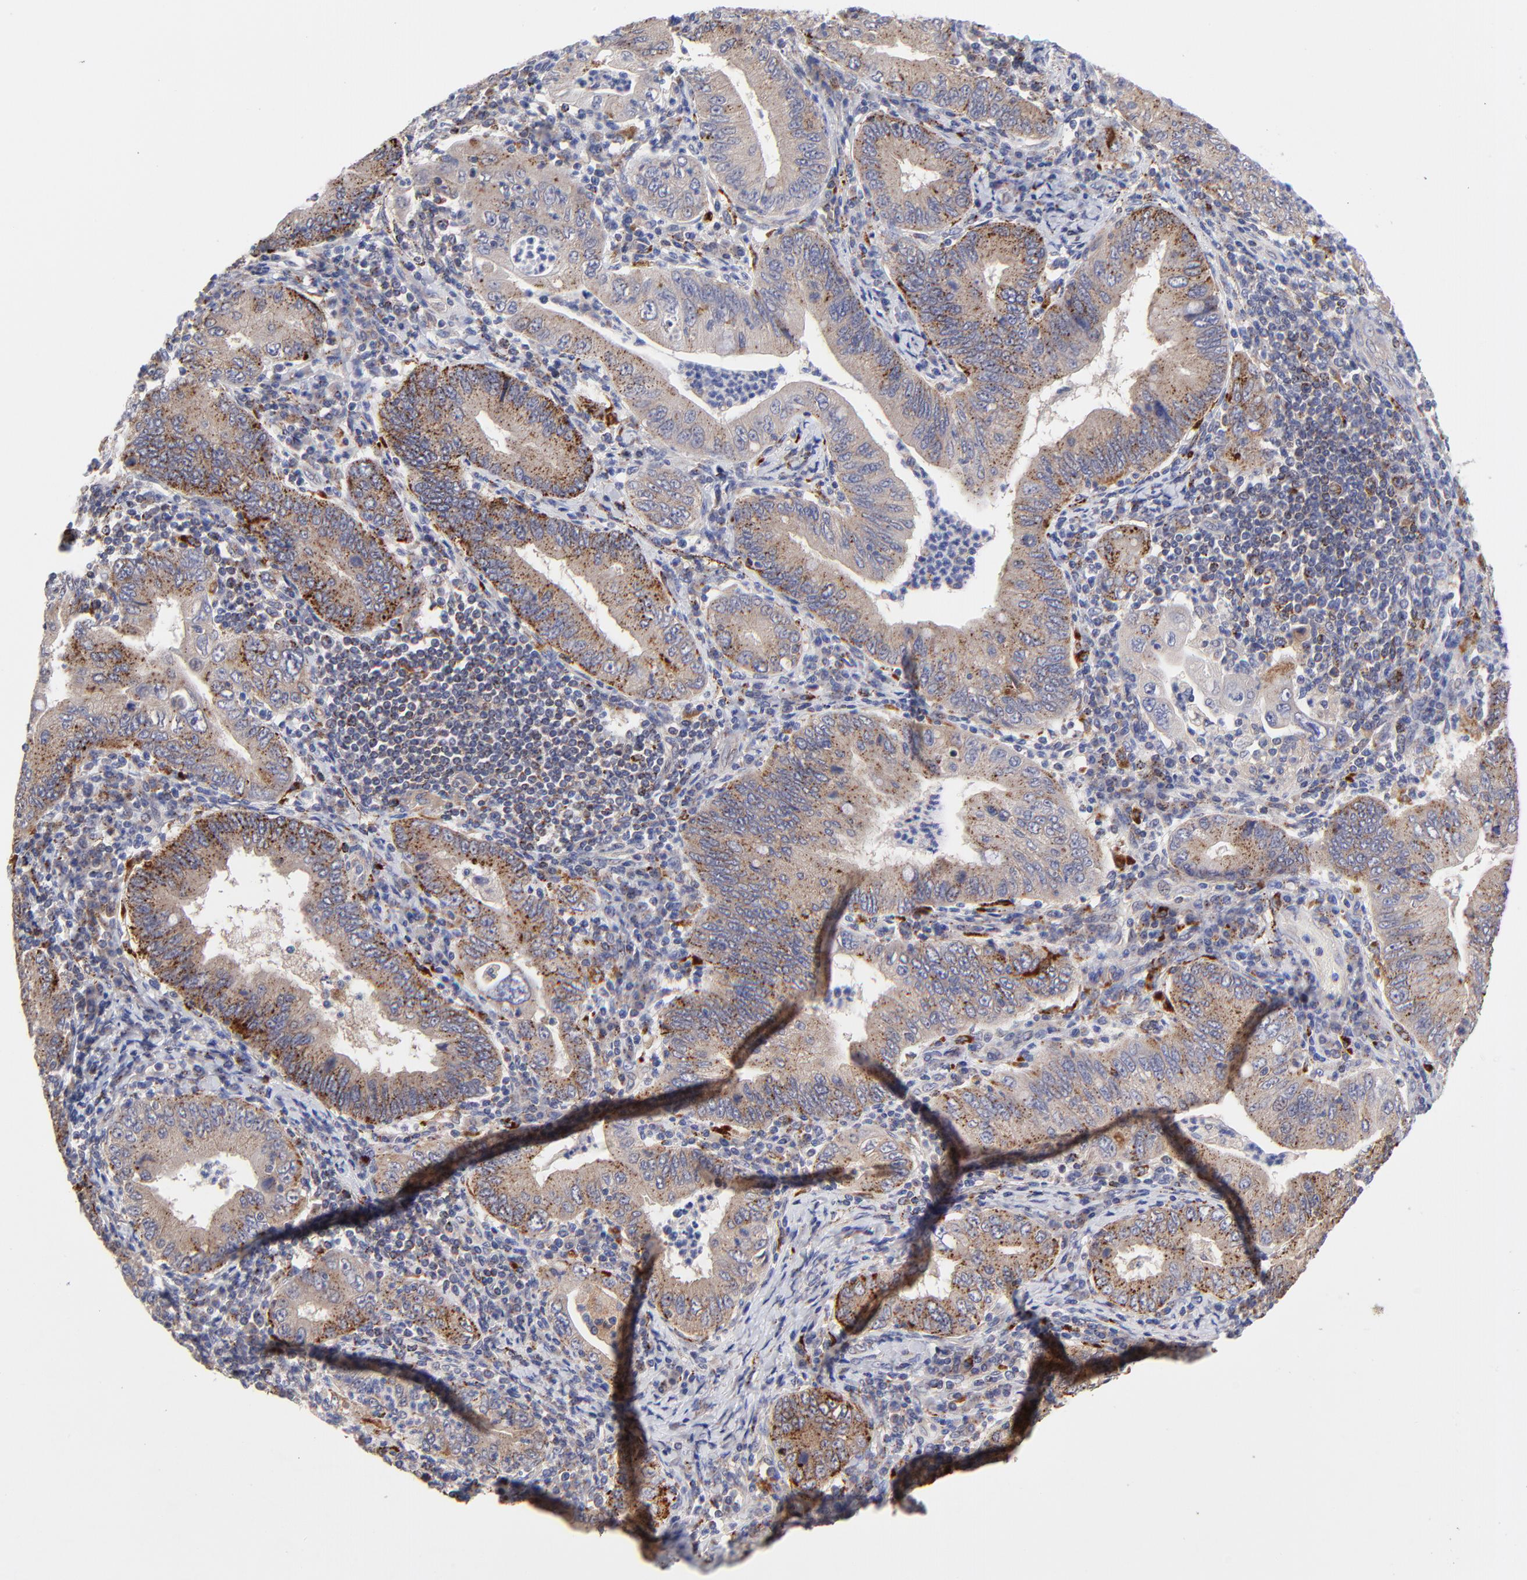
{"staining": {"intensity": "moderate", "quantity": "25%-75%", "location": "cytoplasmic/membranous"}, "tissue": "stomach cancer", "cell_type": "Tumor cells", "image_type": "cancer", "snomed": [{"axis": "morphology", "description": "Normal tissue, NOS"}, {"axis": "morphology", "description": "Adenocarcinoma, NOS"}, {"axis": "topography", "description": "Esophagus"}, {"axis": "topography", "description": "Stomach, upper"}, {"axis": "topography", "description": "Peripheral nerve tissue"}], "caption": "Human stomach cancer (adenocarcinoma) stained with a protein marker demonstrates moderate staining in tumor cells.", "gene": "PDE4B", "patient": {"sex": "male", "age": 62}}